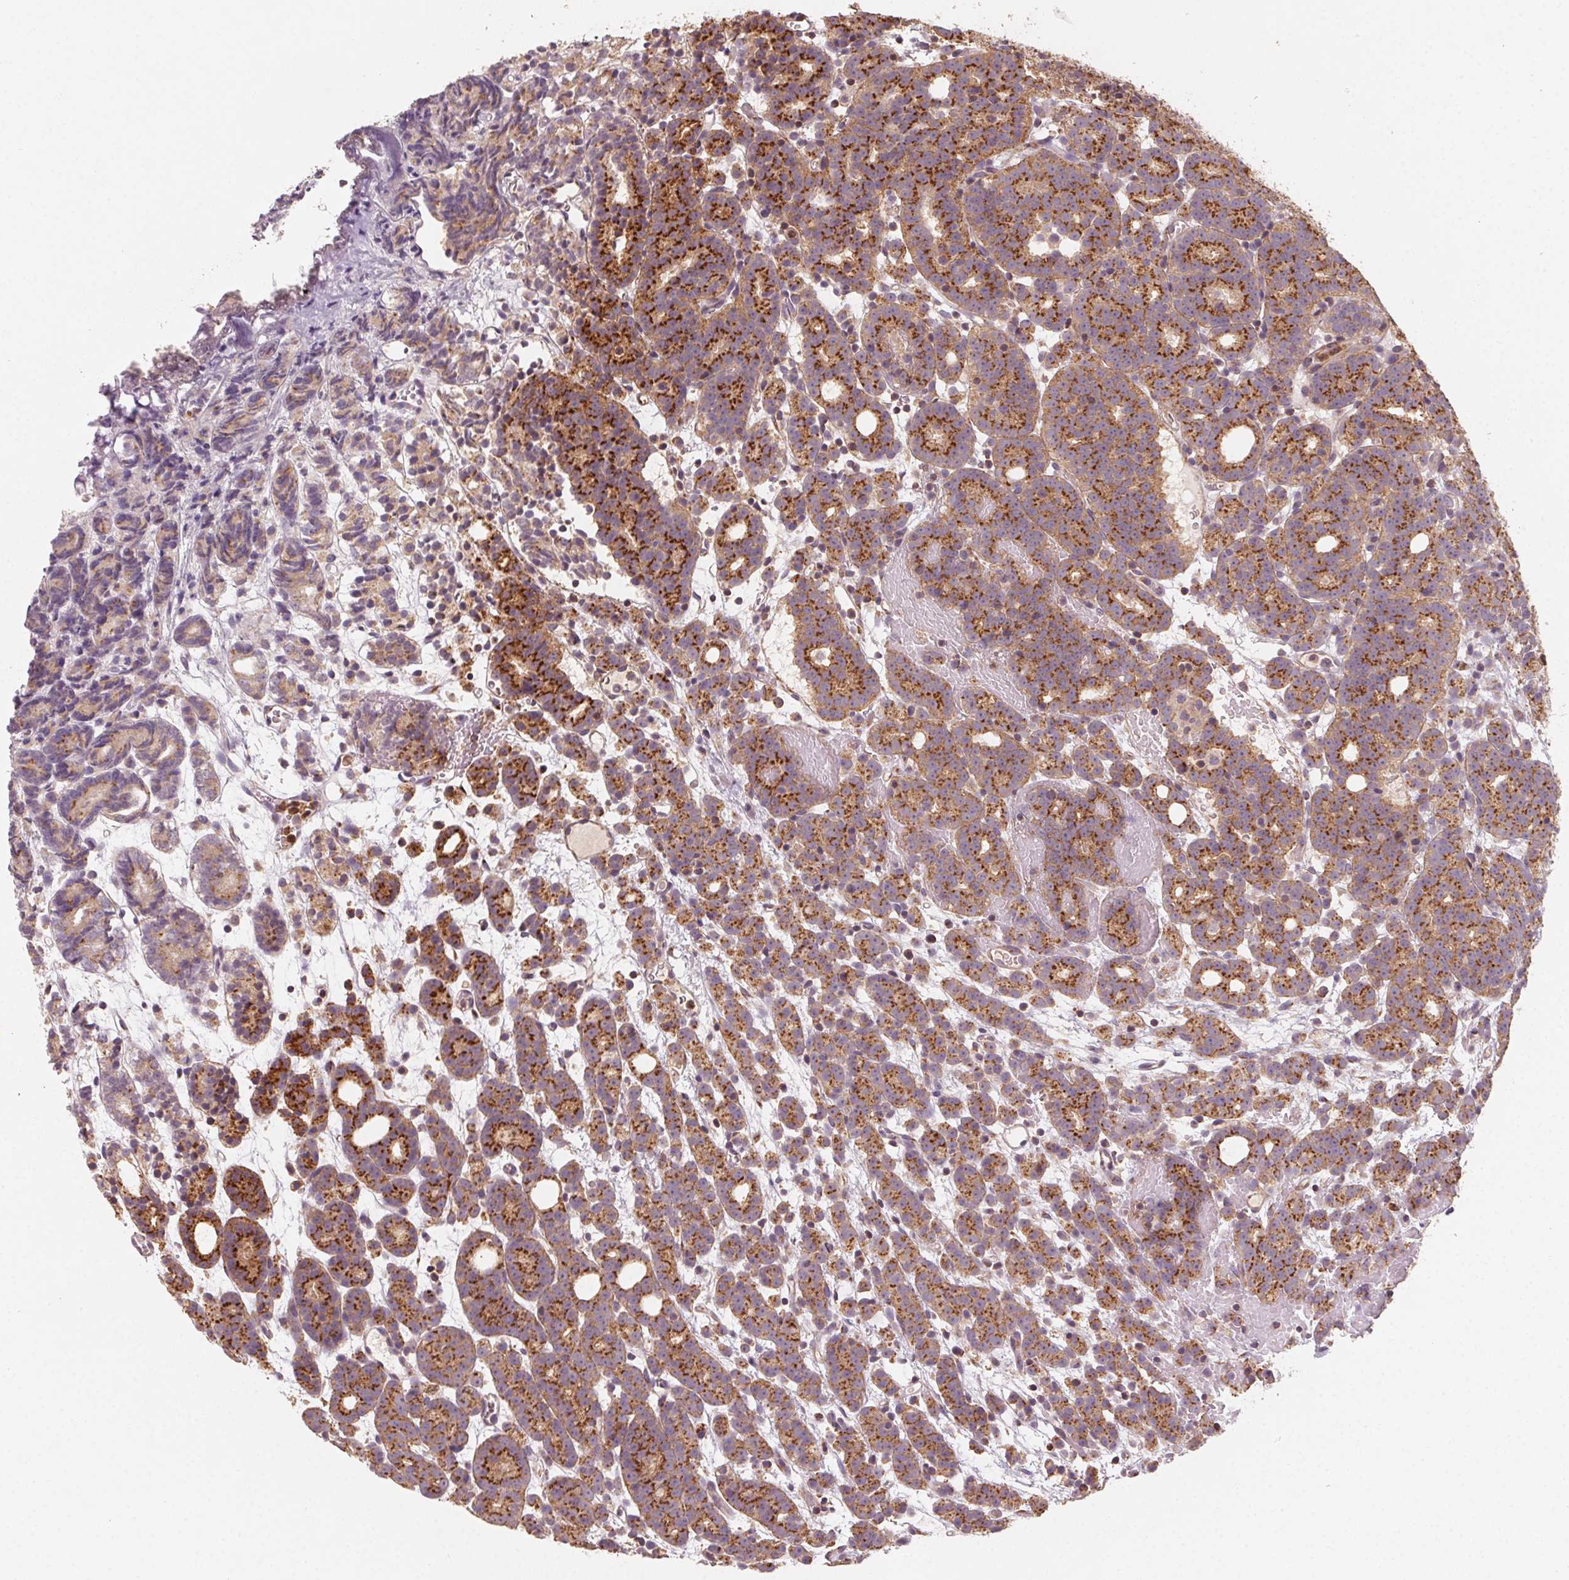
{"staining": {"intensity": "strong", "quantity": ">75%", "location": "cytoplasmic/membranous"}, "tissue": "prostate cancer", "cell_type": "Tumor cells", "image_type": "cancer", "snomed": [{"axis": "morphology", "description": "Adenocarcinoma, High grade"}, {"axis": "topography", "description": "Prostate"}], "caption": "The micrograph demonstrates immunohistochemical staining of prostate high-grade adenocarcinoma. There is strong cytoplasmic/membranous staining is identified in about >75% of tumor cells.", "gene": "AP1S1", "patient": {"sex": "male", "age": 53}}